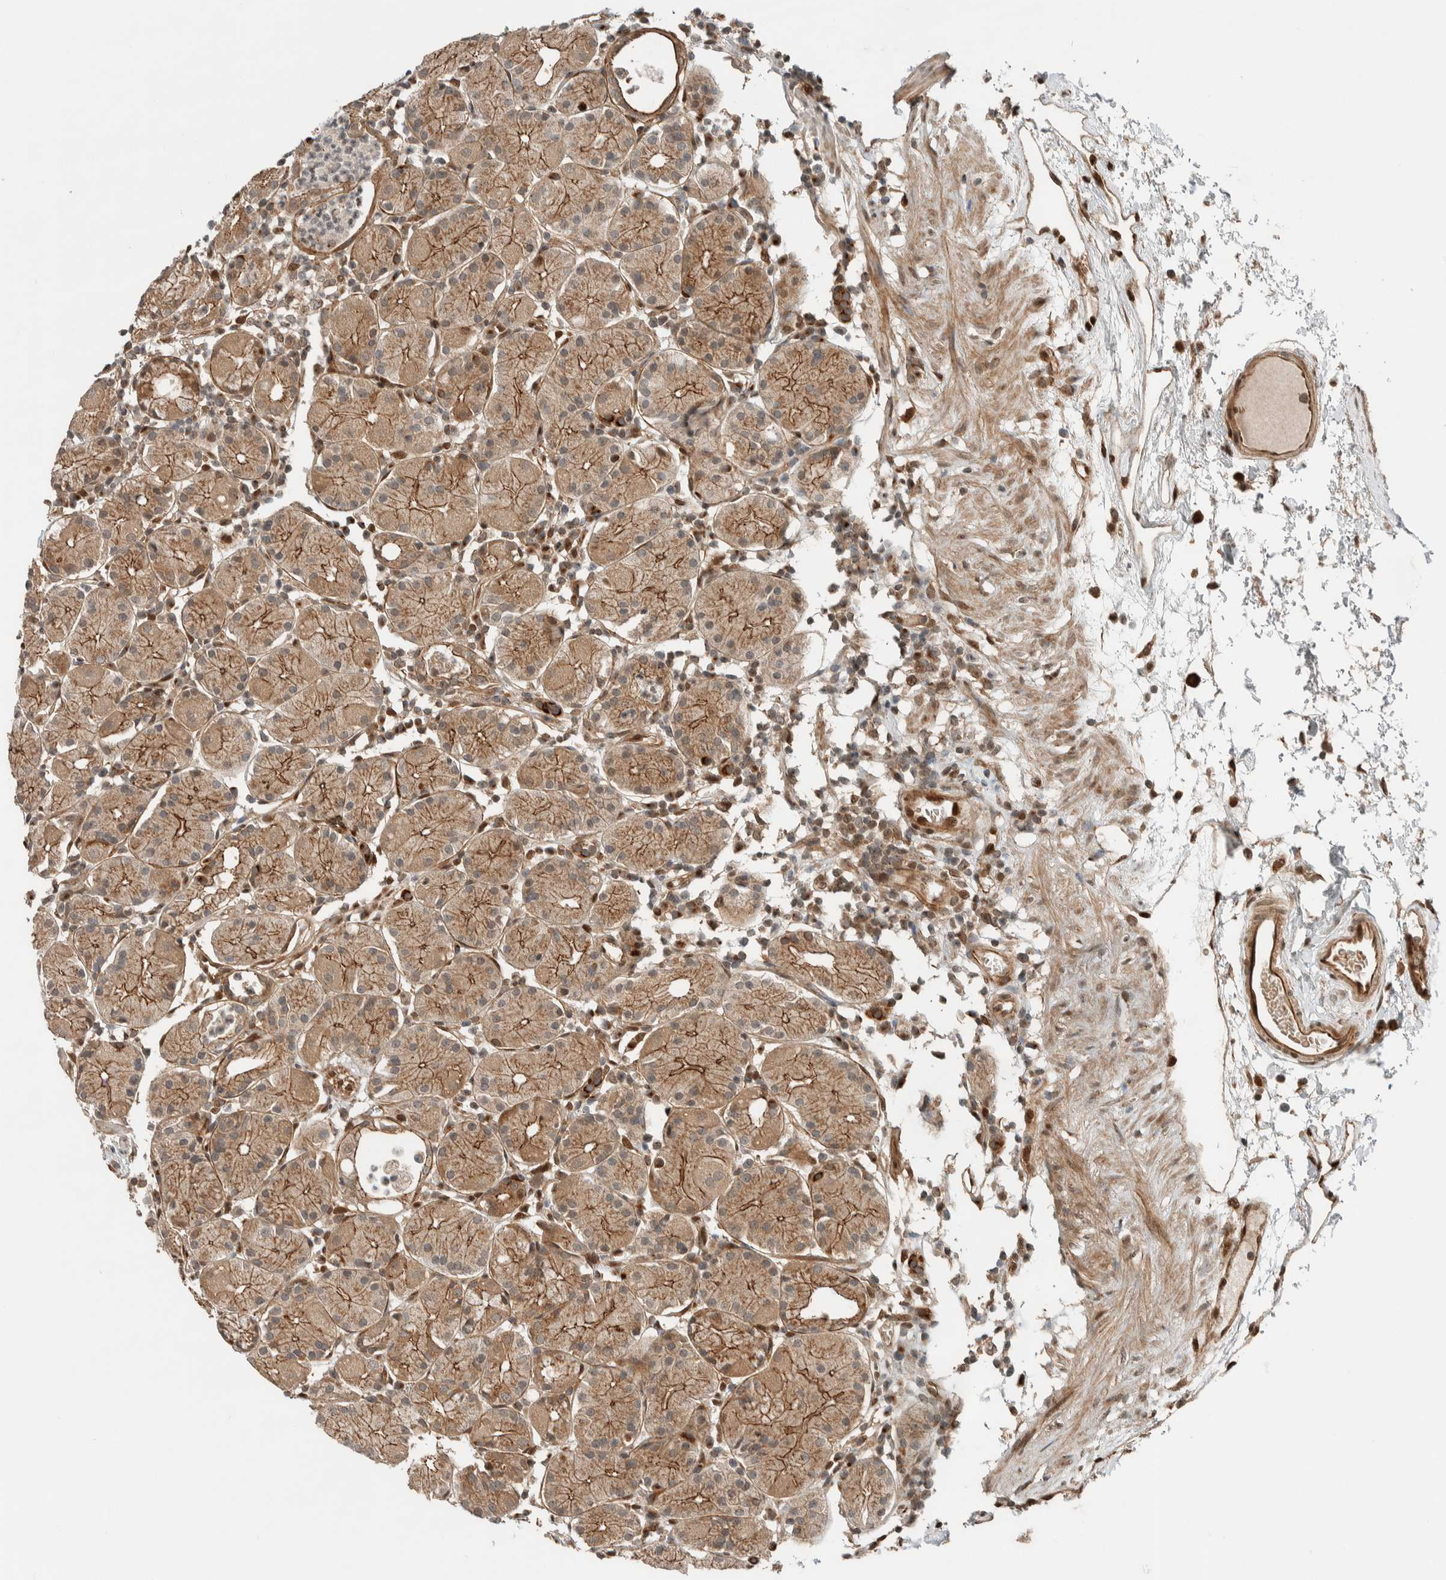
{"staining": {"intensity": "moderate", "quantity": ">75%", "location": "cytoplasmic/membranous"}, "tissue": "stomach", "cell_type": "Glandular cells", "image_type": "normal", "snomed": [{"axis": "morphology", "description": "Normal tissue, NOS"}, {"axis": "topography", "description": "Stomach"}, {"axis": "topography", "description": "Stomach, lower"}], "caption": "IHC photomicrograph of benign stomach stained for a protein (brown), which demonstrates medium levels of moderate cytoplasmic/membranous positivity in about >75% of glandular cells.", "gene": "STXBP4", "patient": {"sex": "female", "age": 75}}